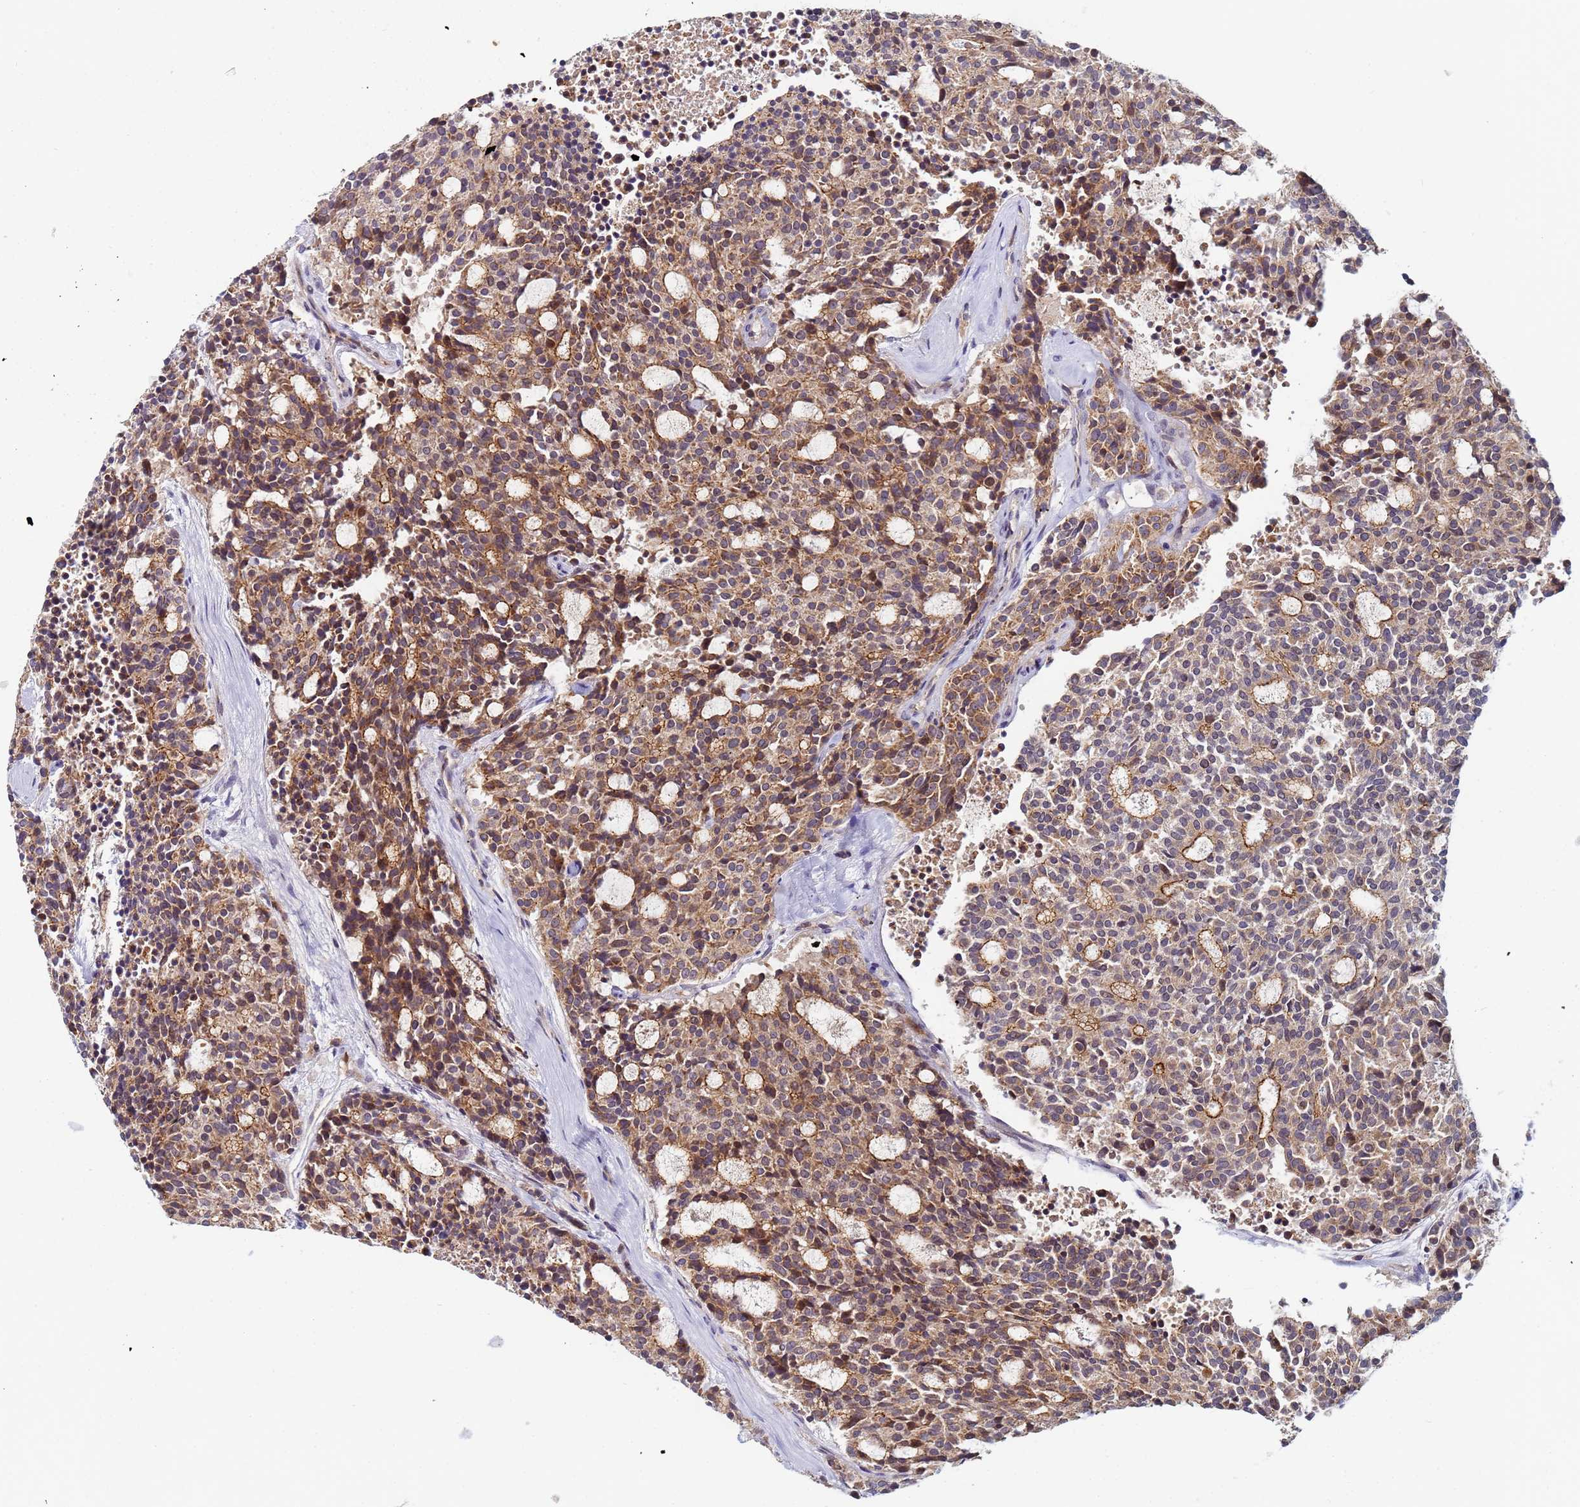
{"staining": {"intensity": "moderate", "quantity": ">75%", "location": "cytoplasmic/membranous"}, "tissue": "carcinoid", "cell_type": "Tumor cells", "image_type": "cancer", "snomed": [{"axis": "morphology", "description": "Carcinoid, malignant, NOS"}, {"axis": "topography", "description": "Pancreas"}], "caption": "DAB immunohistochemical staining of human carcinoid (malignant) shows moderate cytoplasmic/membranous protein staining in about >75% of tumor cells.", "gene": "CCDC127", "patient": {"sex": "female", "age": 54}}